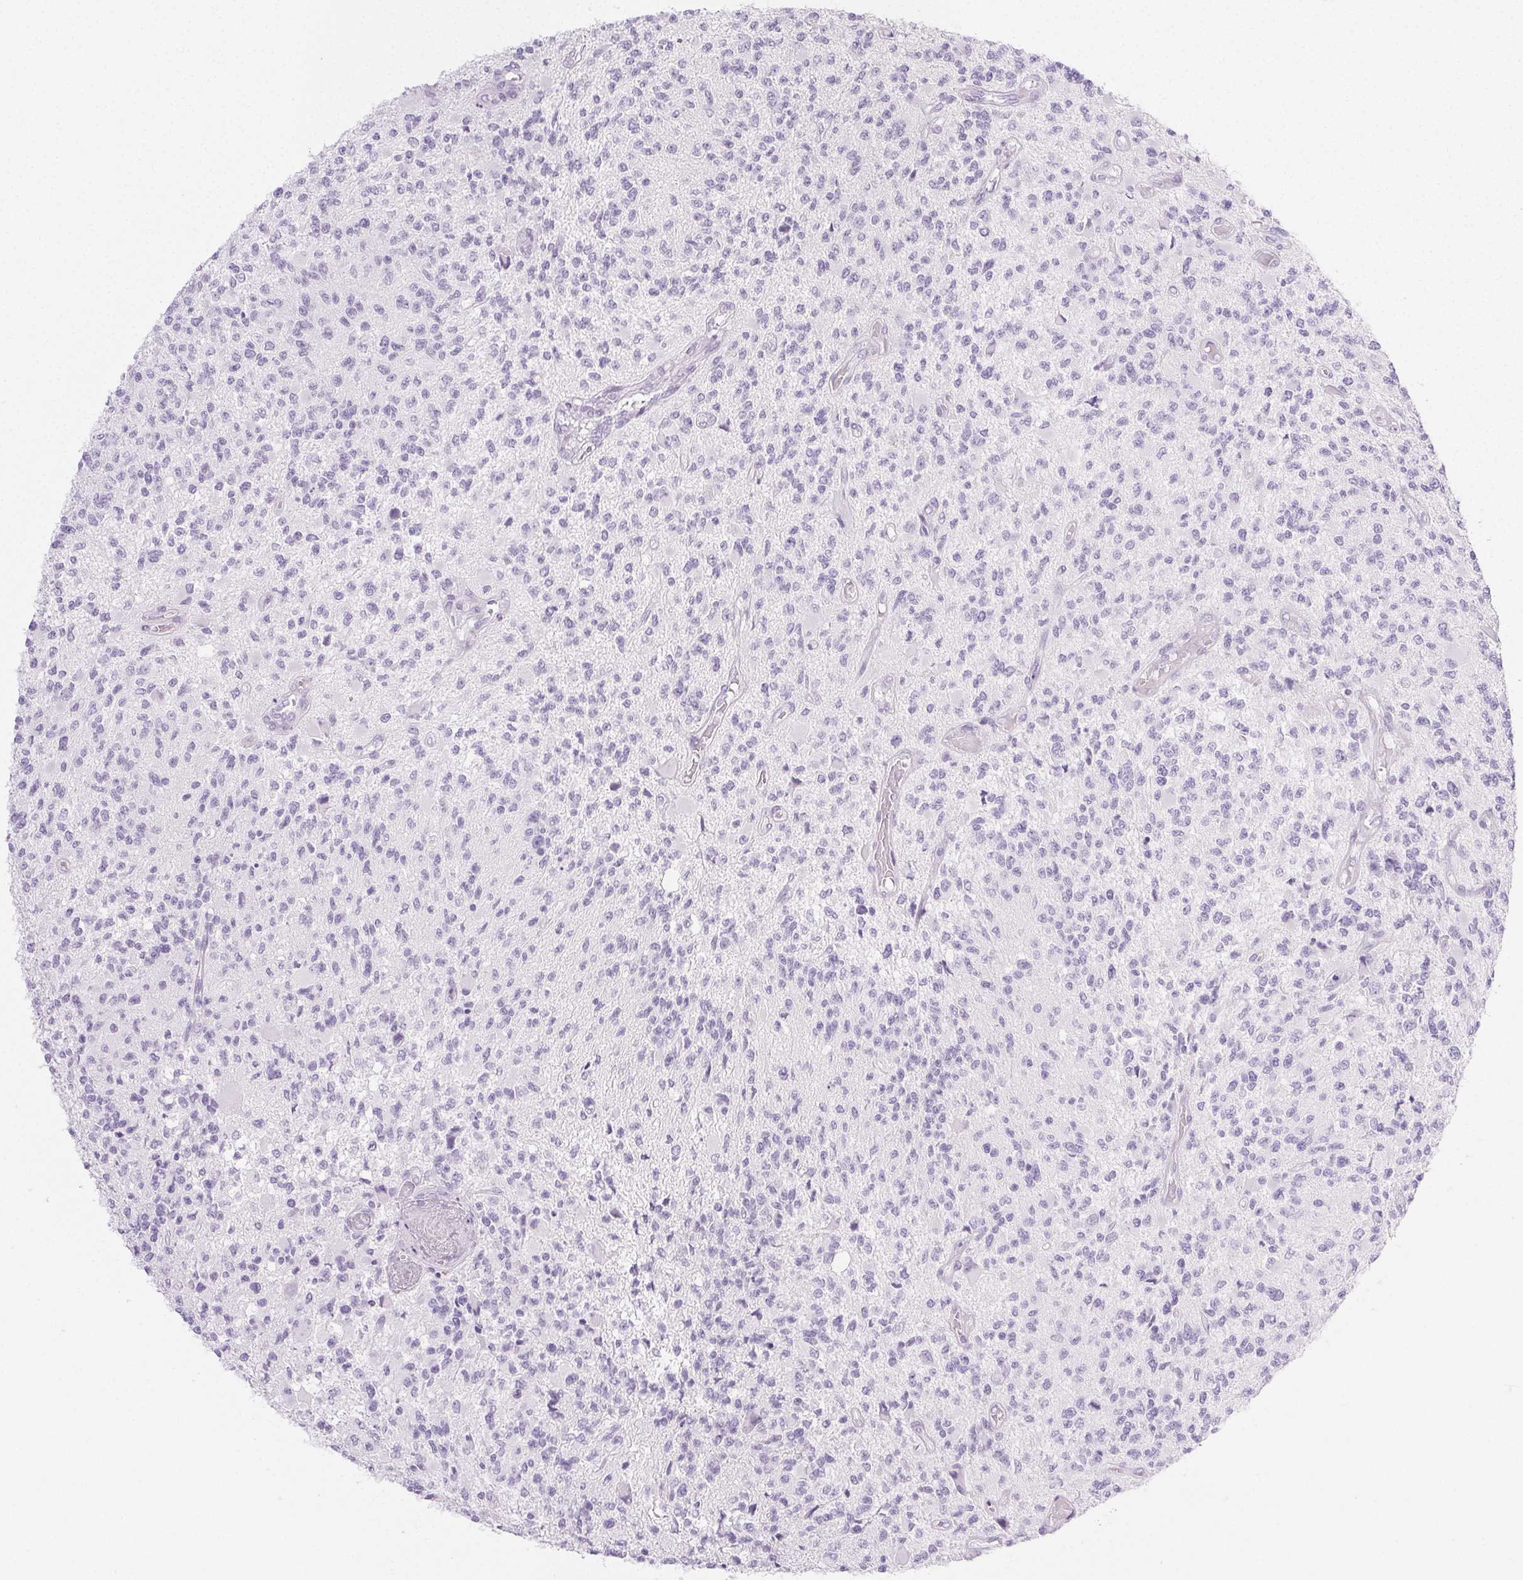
{"staining": {"intensity": "negative", "quantity": "none", "location": "none"}, "tissue": "glioma", "cell_type": "Tumor cells", "image_type": "cancer", "snomed": [{"axis": "morphology", "description": "Glioma, malignant, High grade"}, {"axis": "topography", "description": "Brain"}], "caption": "An immunohistochemistry (IHC) histopathology image of glioma is shown. There is no staining in tumor cells of glioma.", "gene": "PI3", "patient": {"sex": "female", "age": 63}}